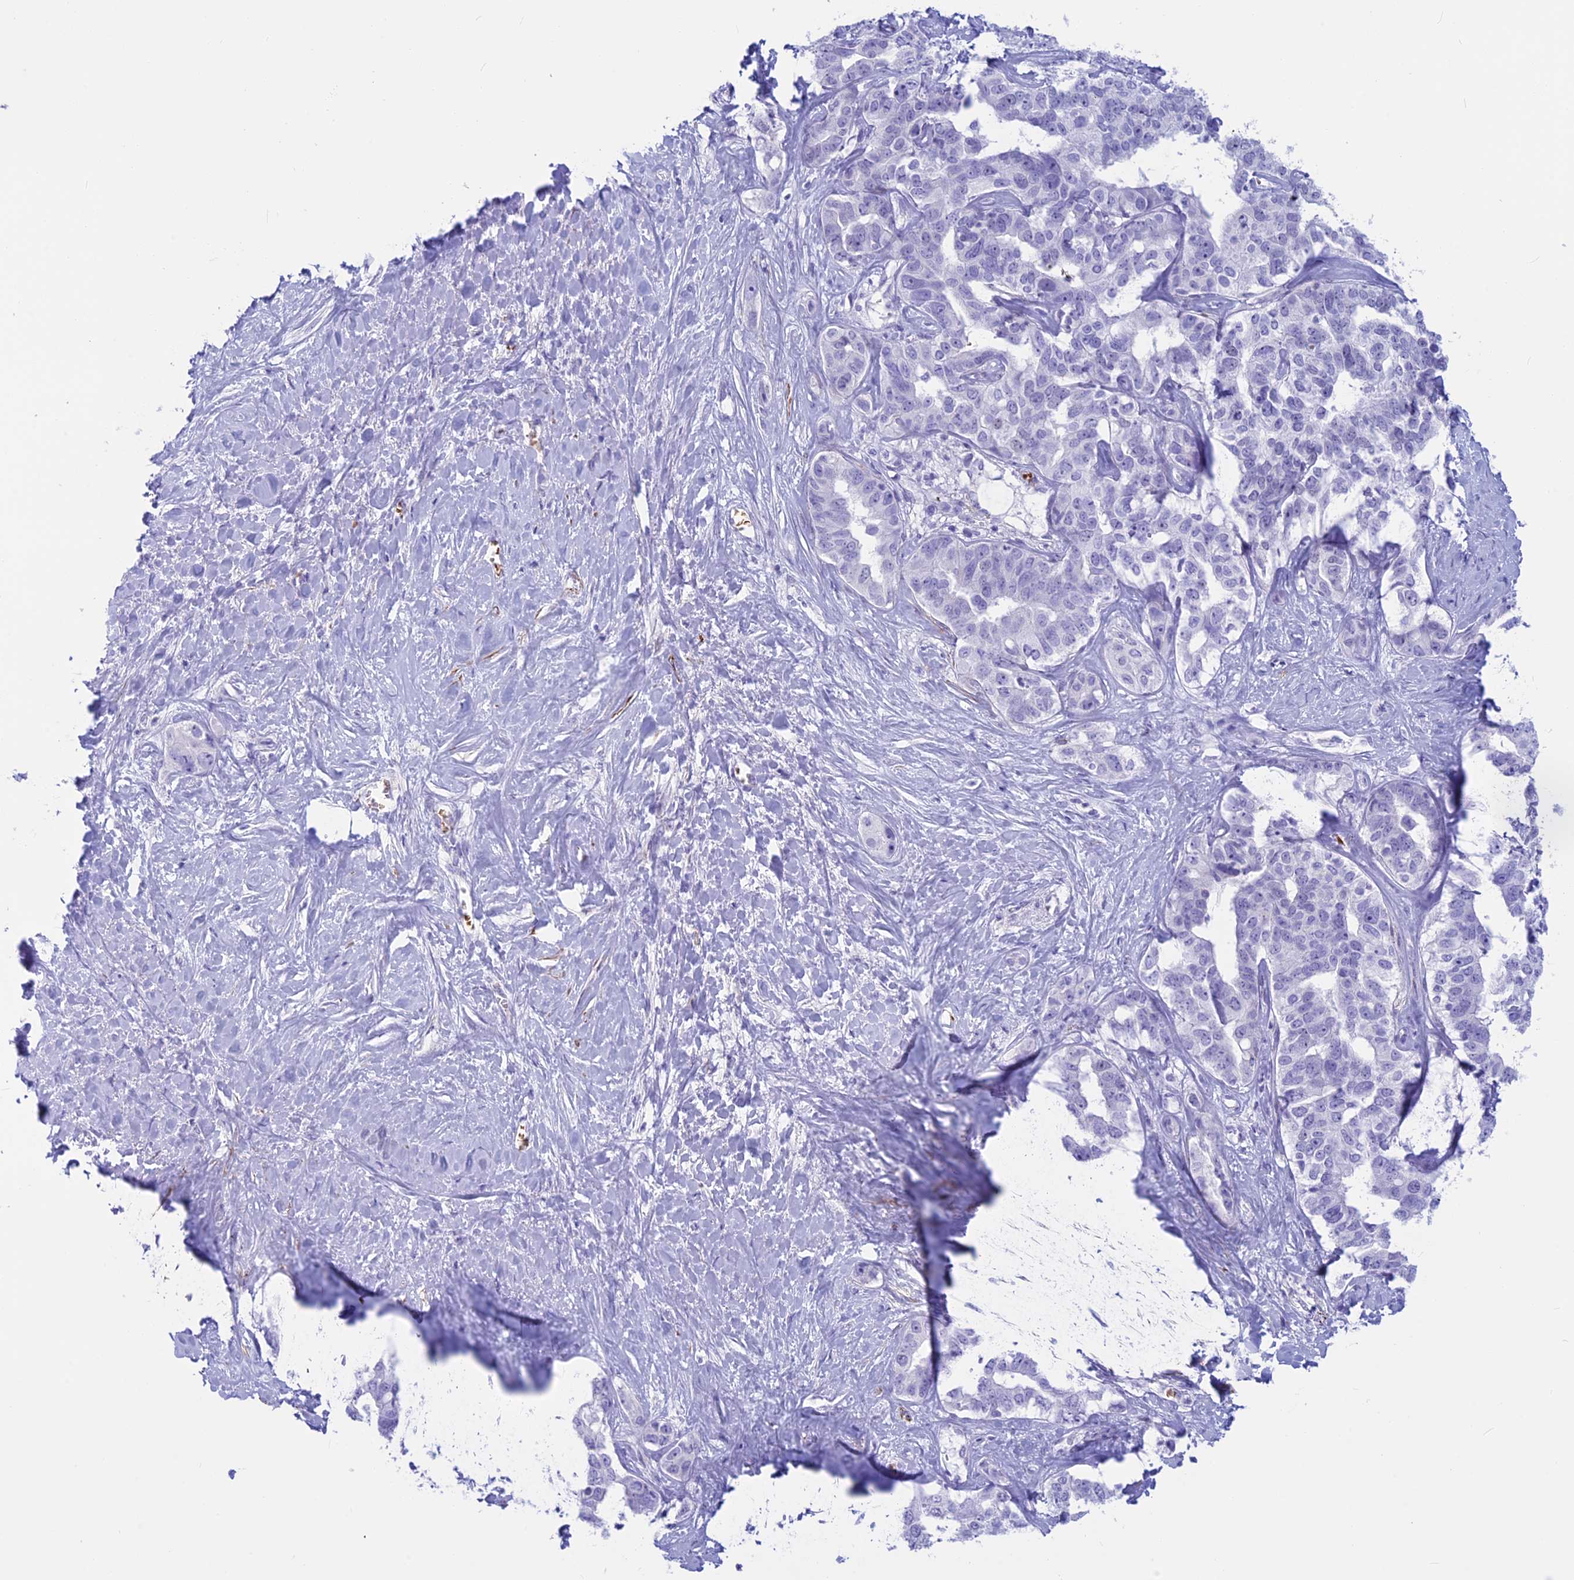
{"staining": {"intensity": "negative", "quantity": "none", "location": "none"}, "tissue": "liver cancer", "cell_type": "Tumor cells", "image_type": "cancer", "snomed": [{"axis": "morphology", "description": "Cholangiocarcinoma"}, {"axis": "topography", "description": "Liver"}], "caption": "IHC photomicrograph of human cholangiocarcinoma (liver) stained for a protein (brown), which exhibits no staining in tumor cells. (DAB immunohistochemistry visualized using brightfield microscopy, high magnification).", "gene": "GAPDHS", "patient": {"sex": "male", "age": 59}}